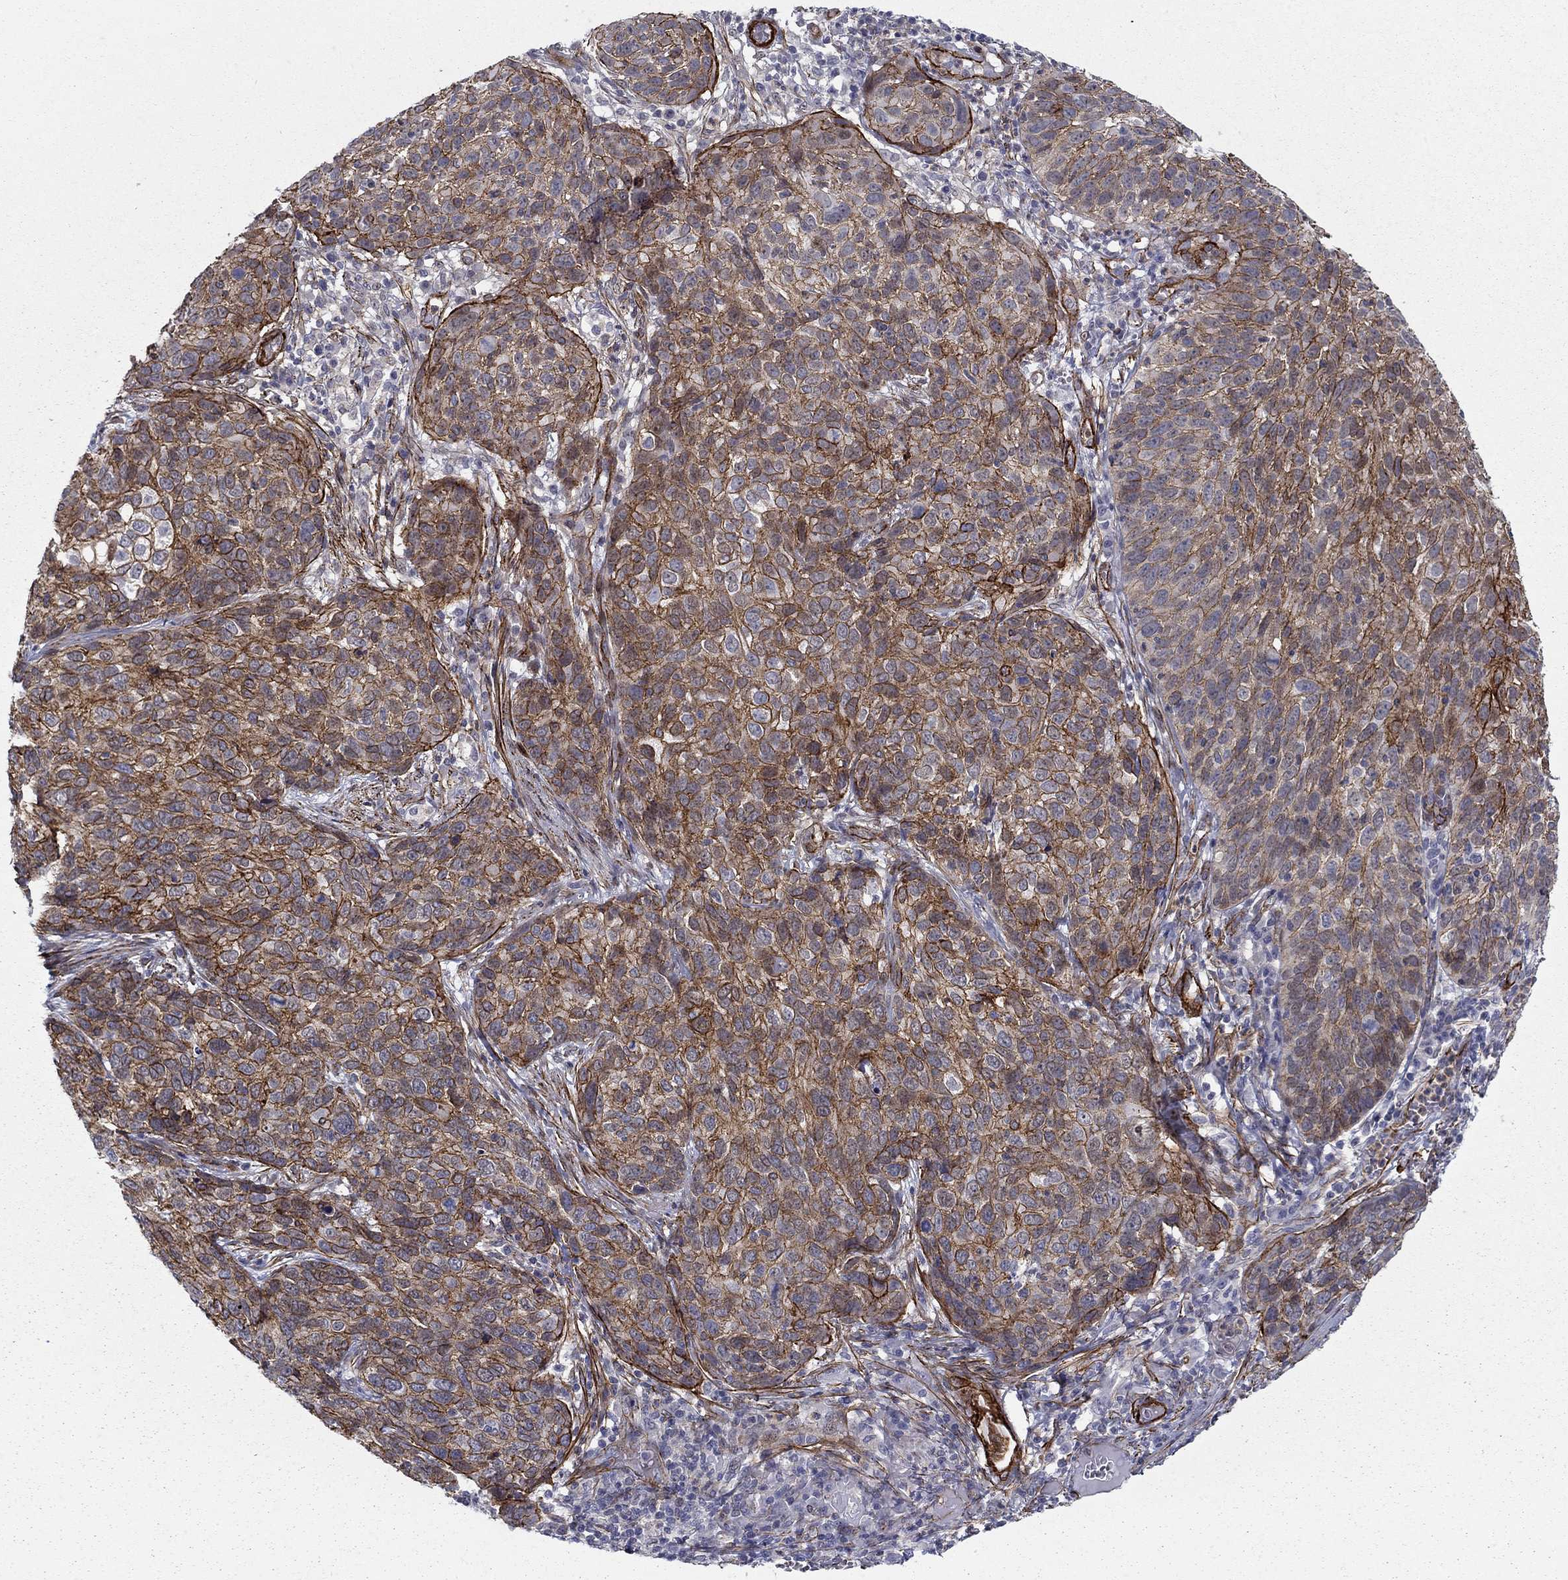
{"staining": {"intensity": "strong", "quantity": ">75%", "location": "cytoplasmic/membranous"}, "tissue": "skin cancer", "cell_type": "Tumor cells", "image_type": "cancer", "snomed": [{"axis": "morphology", "description": "Squamous cell carcinoma, NOS"}, {"axis": "topography", "description": "Skin"}], "caption": "Protein expression analysis of skin cancer (squamous cell carcinoma) reveals strong cytoplasmic/membranous positivity in approximately >75% of tumor cells.", "gene": "KRBA1", "patient": {"sex": "male", "age": 92}}